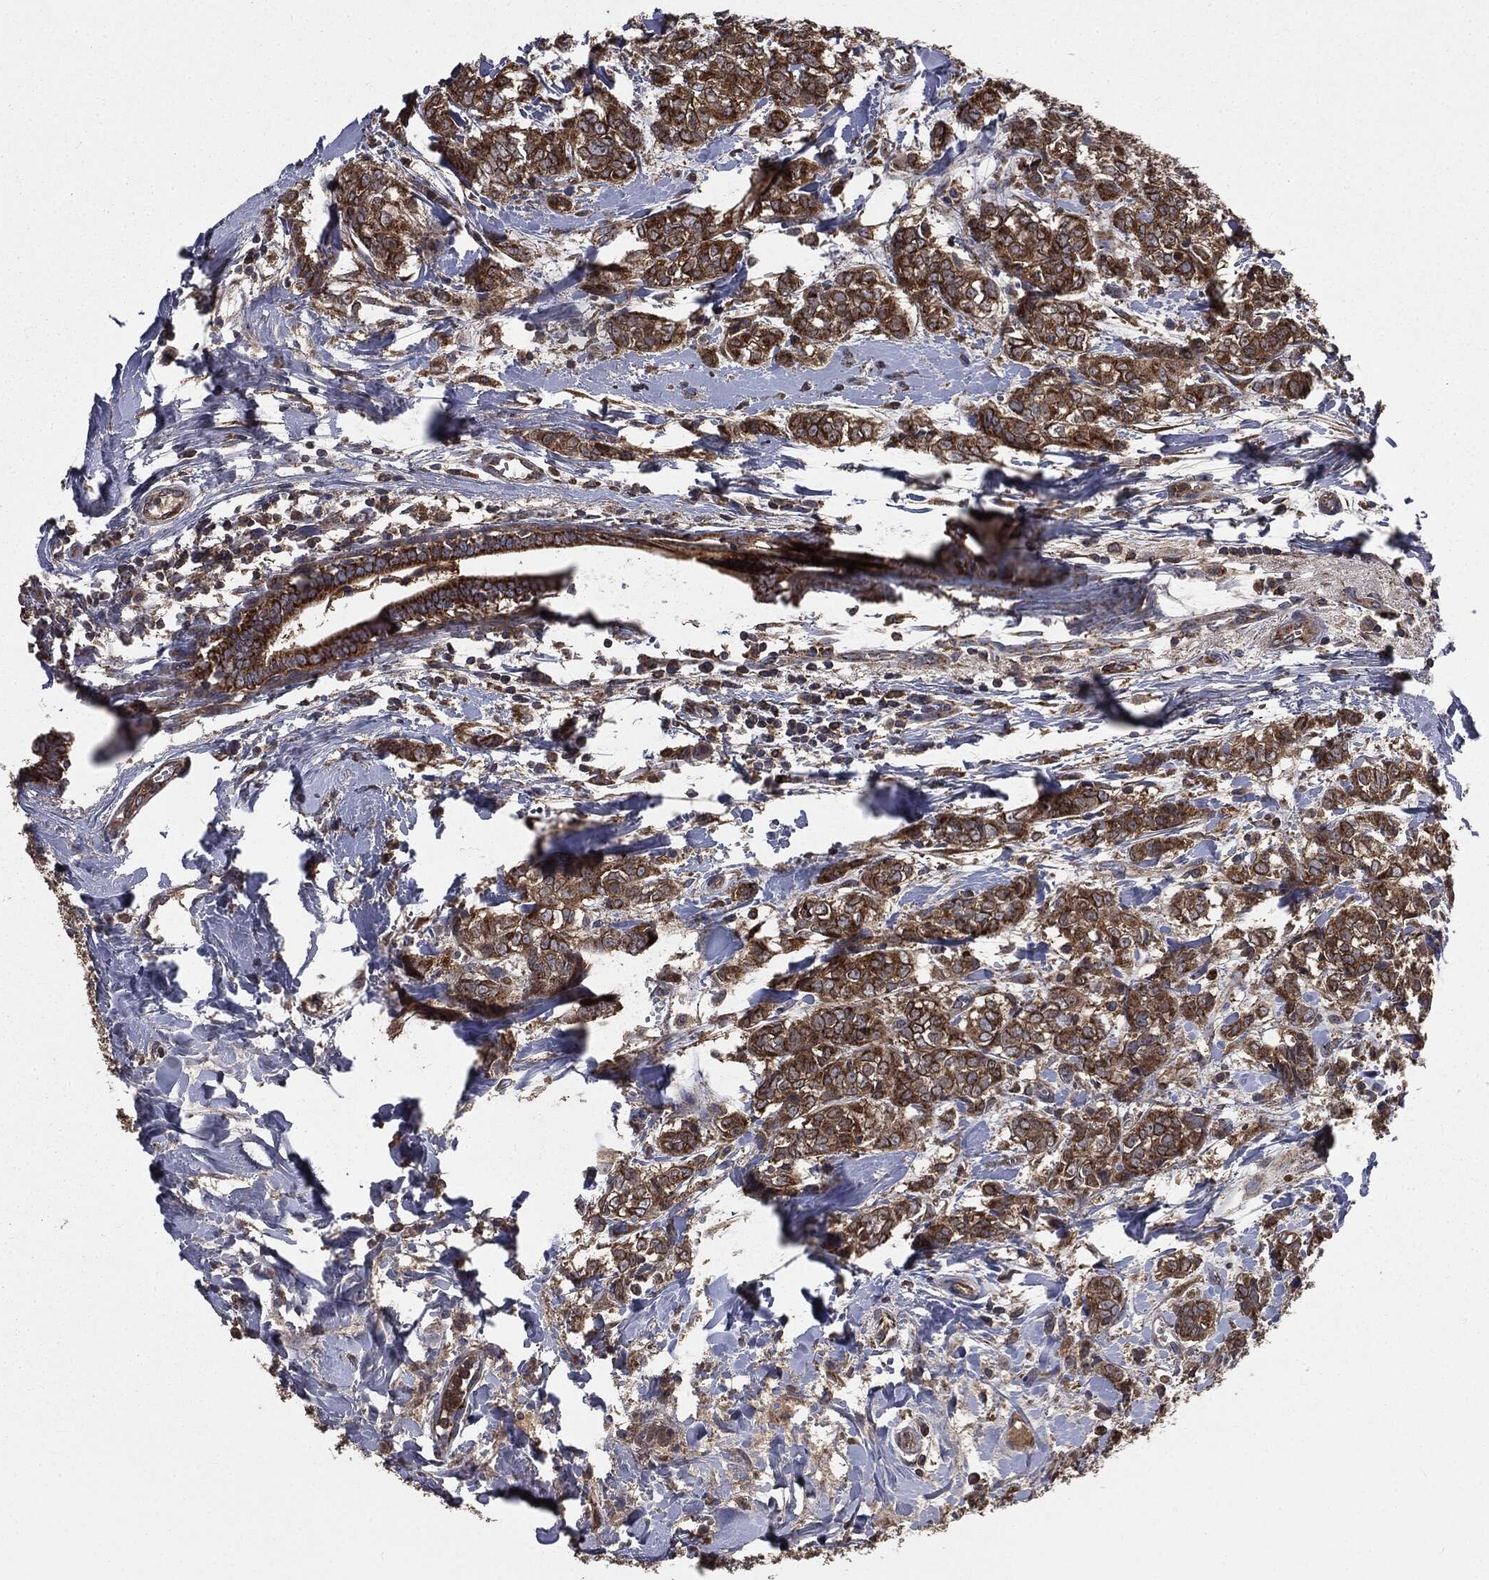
{"staining": {"intensity": "strong", "quantity": ">75%", "location": "cytoplasmic/membranous"}, "tissue": "breast cancer", "cell_type": "Tumor cells", "image_type": "cancer", "snomed": [{"axis": "morphology", "description": "Duct carcinoma"}, {"axis": "topography", "description": "Breast"}], "caption": "Human breast cancer stained for a protein (brown) displays strong cytoplasmic/membranous positive staining in approximately >75% of tumor cells.", "gene": "MAPK6", "patient": {"sex": "female", "age": 61}}